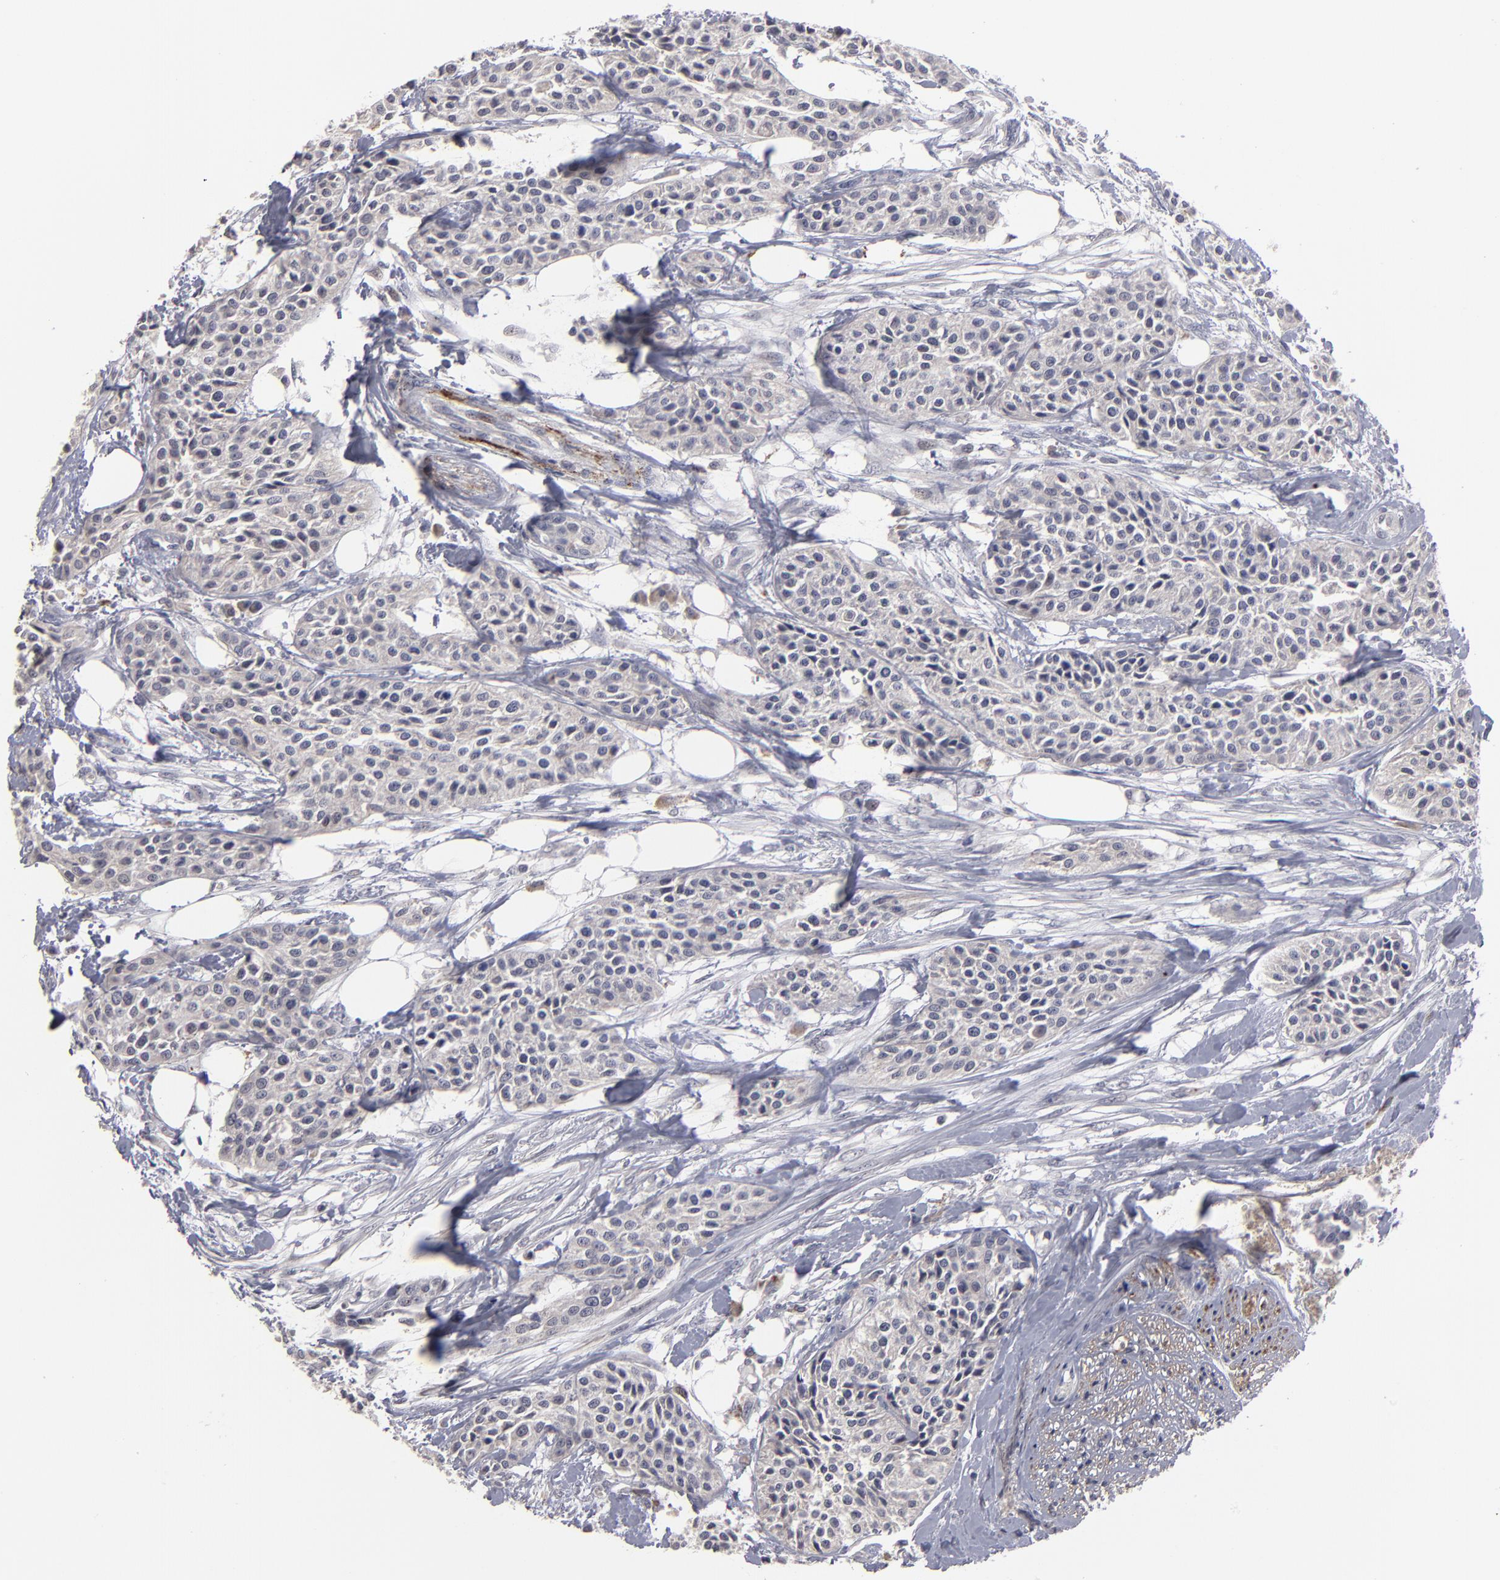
{"staining": {"intensity": "negative", "quantity": "none", "location": "none"}, "tissue": "urothelial cancer", "cell_type": "Tumor cells", "image_type": "cancer", "snomed": [{"axis": "morphology", "description": "Urothelial carcinoma, High grade"}, {"axis": "topography", "description": "Urinary bladder"}], "caption": "This is a micrograph of IHC staining of high-grade urothelial carcinoma, which shows no staining in tumor cells.", "gene": "GPM6B", "patient": {"sex": "male", "age": 56}}